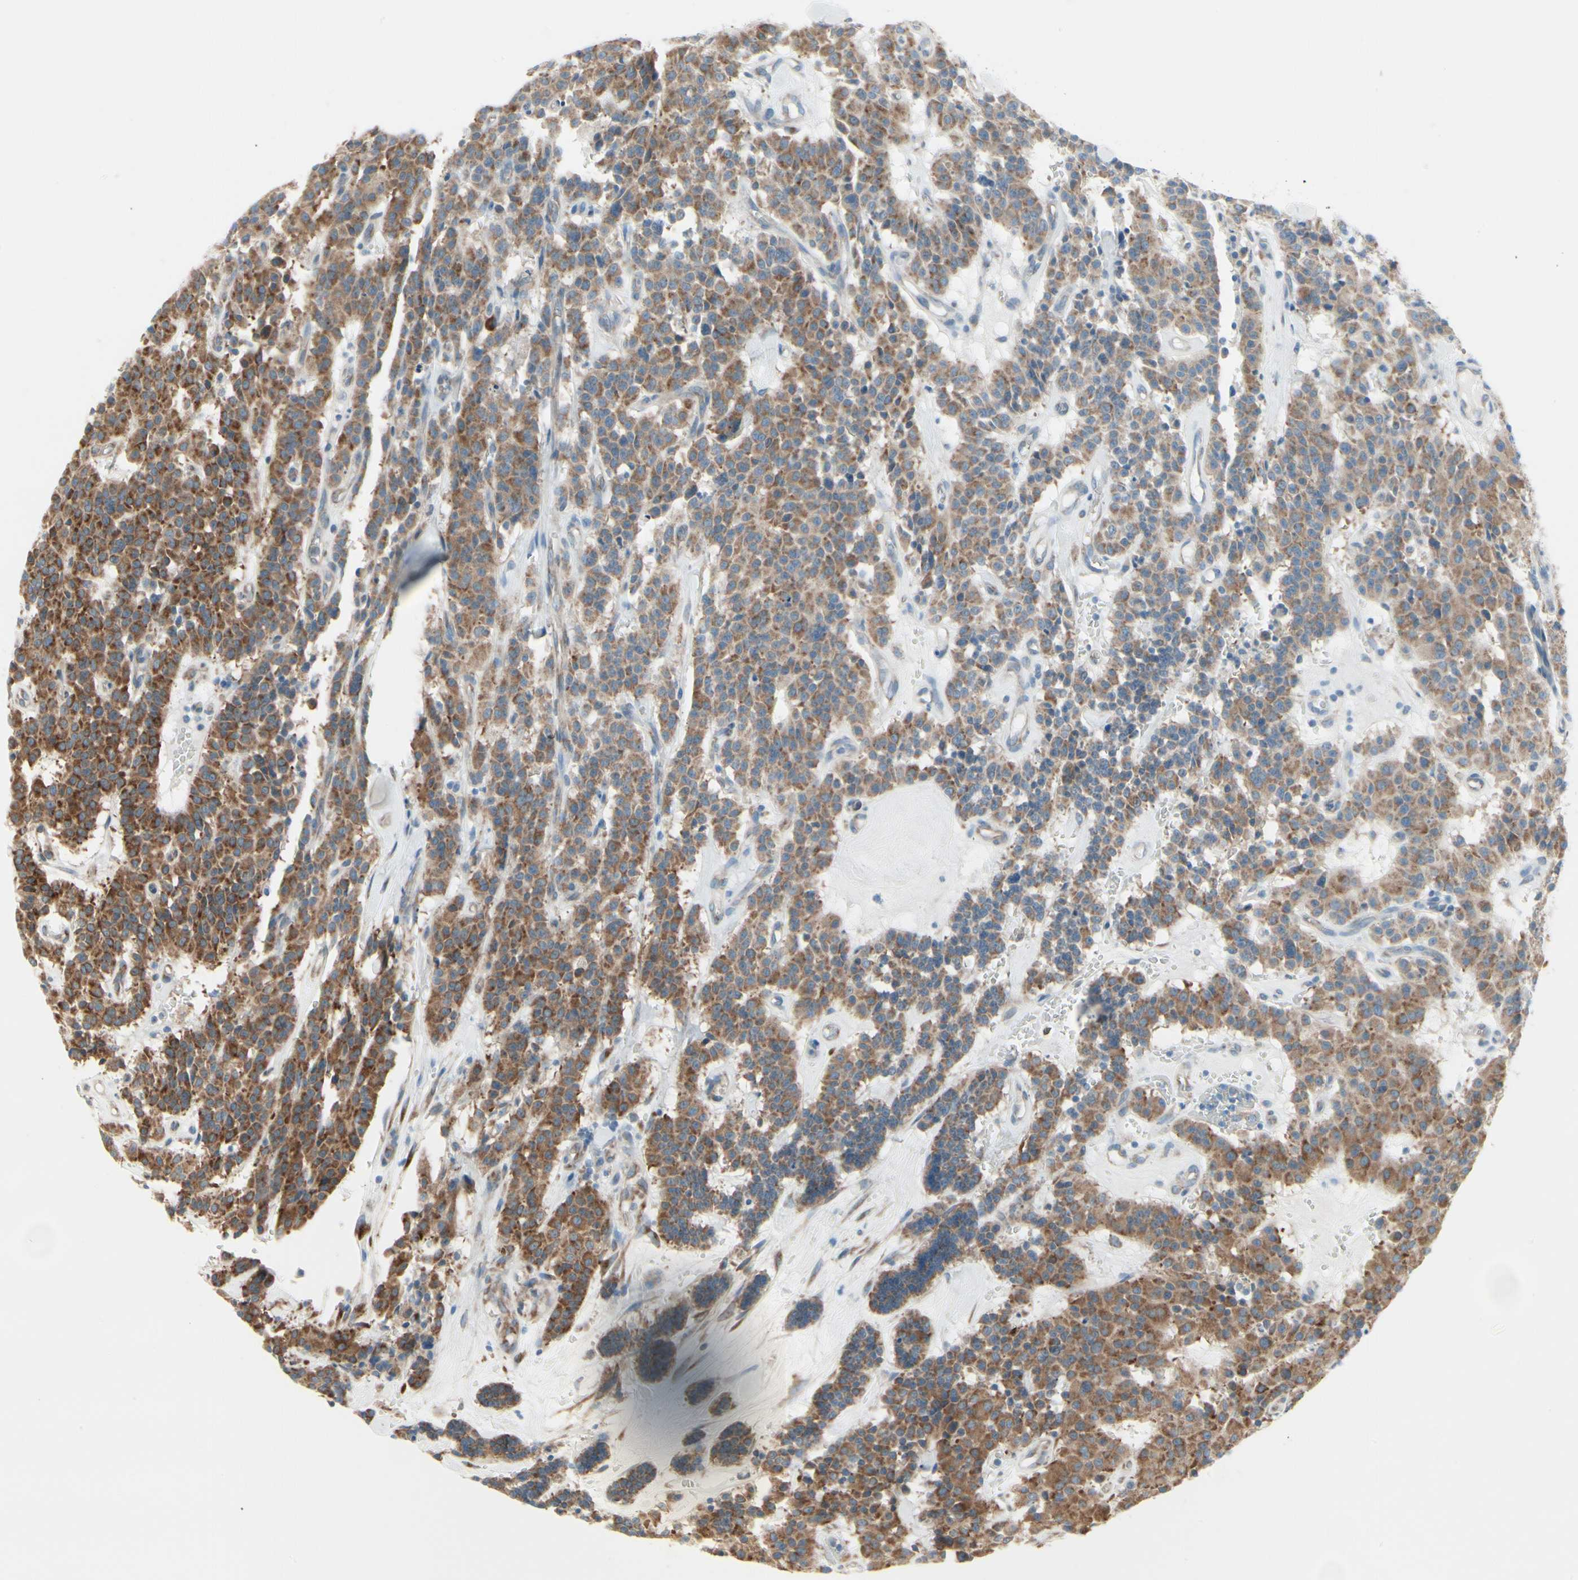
{"staining": {"intensity": "moderate", "quantity": ">75%", "location": "cytoplasmic/membranous"}, "tissue": "carcinoid", "cell_type": "Tumor cells", "image_type": "cancer", "snomed": [{"axis": "morphology", "description": "Carcinoid, malignant, NOS"}, {"axis": "topography", "description": "Lung"}], "caption": "There is medium levels of moderate cytoplasmic/membranous positivity in tumor cells of carcinoid (malignant), as demonstrated by immunohistochemical staining (brown color).", "gene": "FNDC3A", "patient": {"sex": "male", "age": 30}}